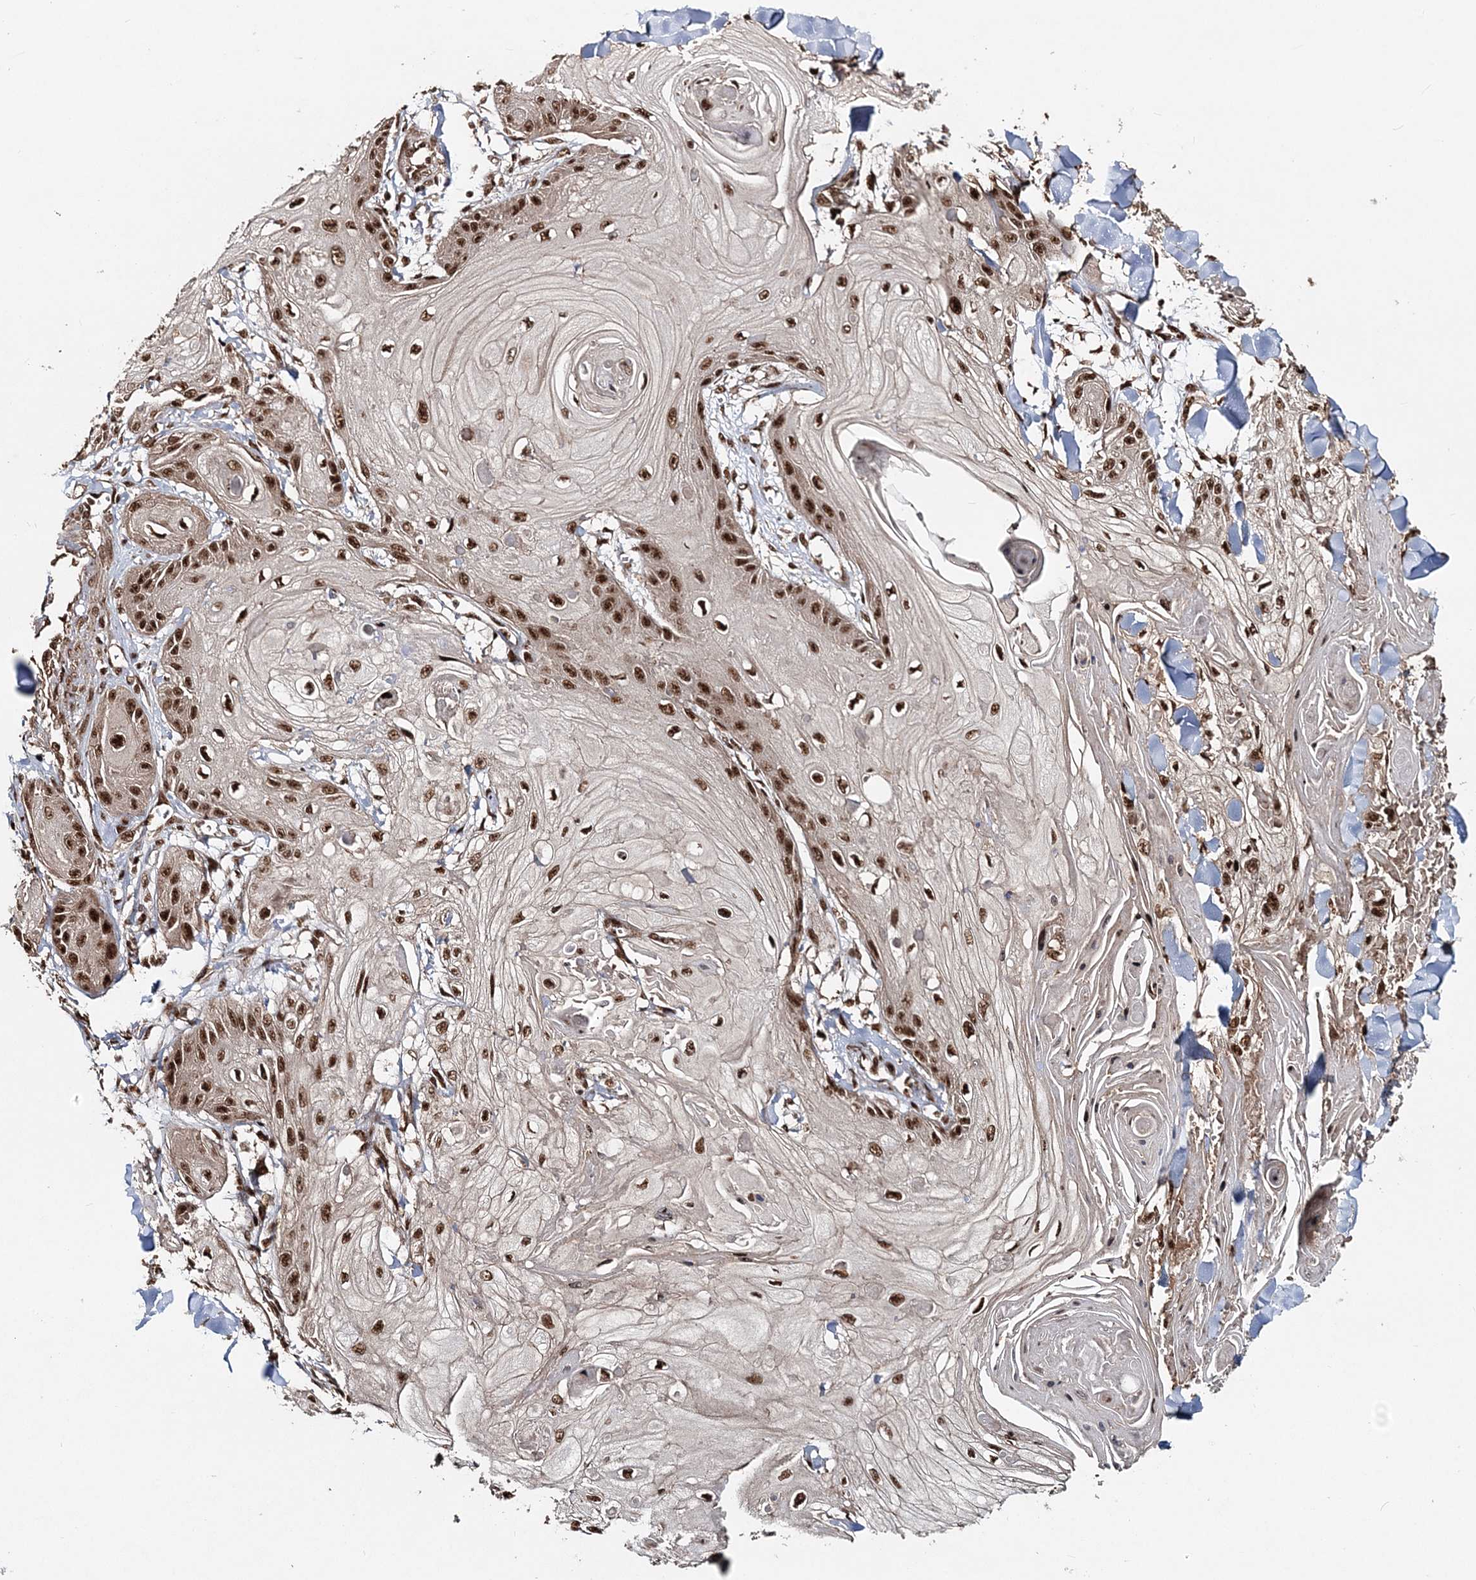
{"staining": {"intensity": "strong", "quantity": ">75%", "location": "nuclear"}, "tissue": "skin cancer", "cell_type": "Tumor cells", "image_type": "cancer", "snomed": [{"axis": "morphology", "description": "Squamous cell carcinoma, NOS"}, {"axis": "topography", "description": "Skin"}], "caption": "Protein staining demonstrates strong nuclear positivity in approximately >75% of tumor cells in squamous cell carcinoma (skin). Immunohistochemistry (ihc) stains the protein in brown and the nuclei are stained blue.", "gene": "EXOSC8", "patient": {"sex": "male", "age": 74}}